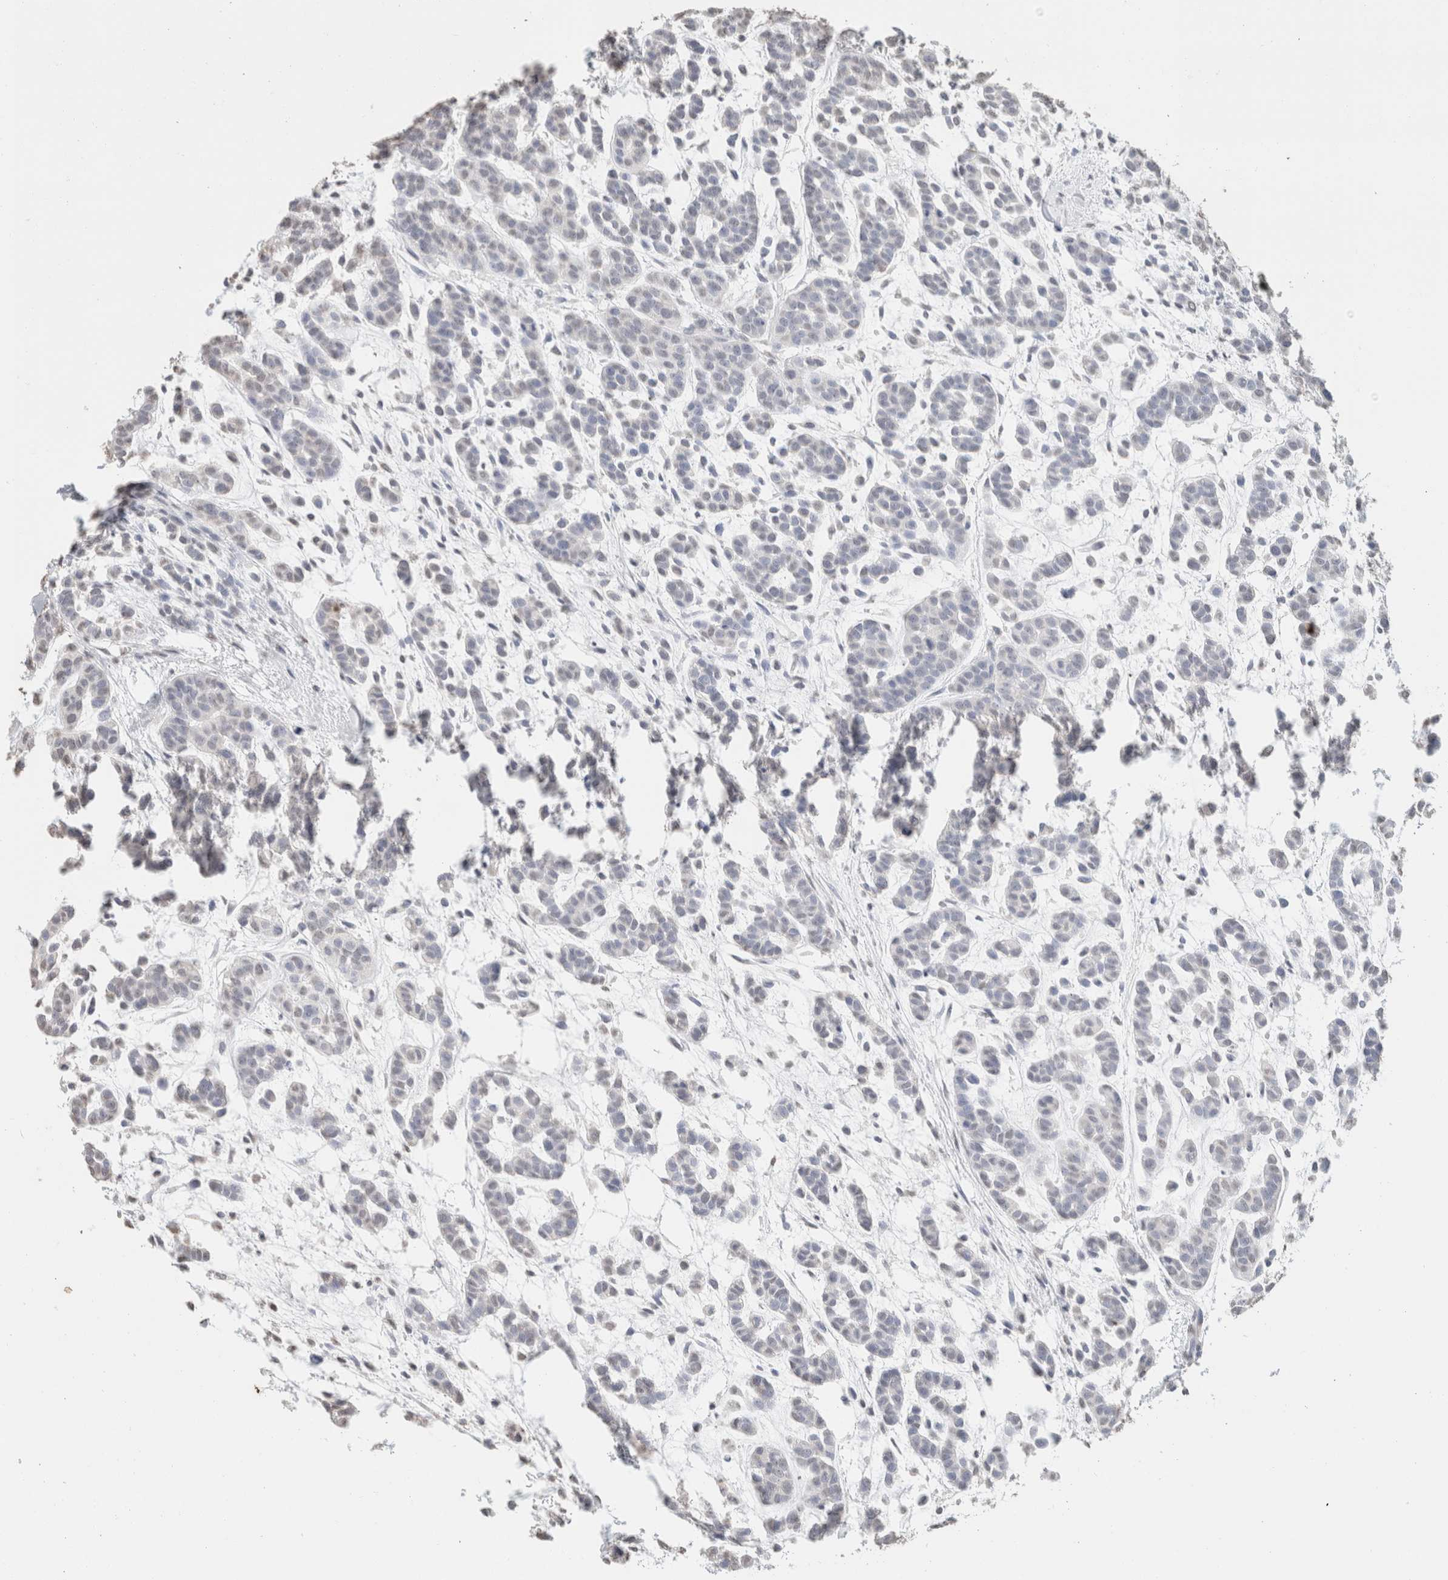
{"staining": {"intensity": "negative", "quantity": "none", "location": "none"}, "tissue": "head and neck cancer", "cell_type": "Tumor cells", "image_type": "cancer", "snomed": [{"axis": "morphology", "description": "Adenocarcinoma, NOS"}, {"axis": "morphology", "description": "Adenoma, NOS"}, {"axis": "topography", "description": "Head-Neck"}], "caption": "Immunohistochemistry micrograph of neoplastic tissue: head and neck cancer stained with DAB exhibits no significant protein expression in tumor cells.", "gene": "CD80", "patient": {"sex": "female", "age": 55}}